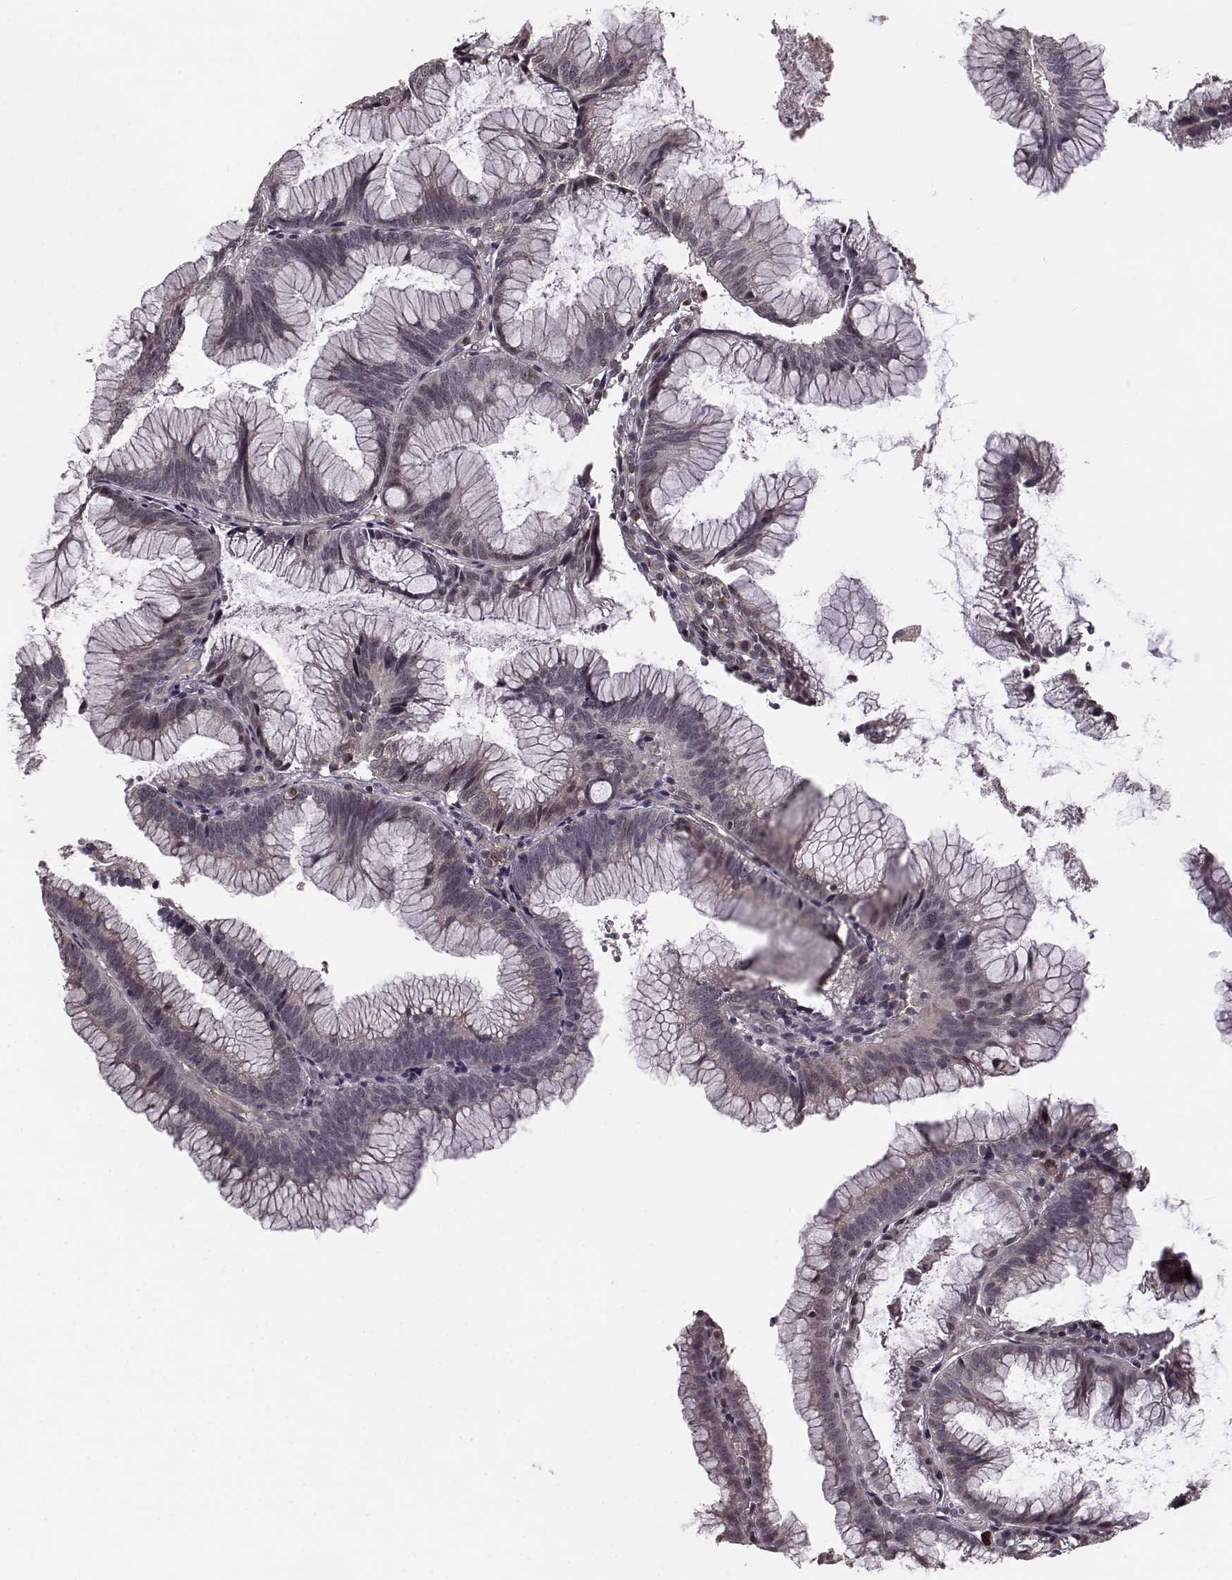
{"staining": {"intensity": "weak", "quantity": ">75%", "location": "cytoplasmic/membranous"}, "tissue": "colorectal cancer", "cell_type": "Tumor cells", "image_type": "cancer", "snomed": [{"axis": "morphology", "description": "Adenocarcinoma, NOS"}, {"axis": "topography", "description": "Colon"}], "caption": "Weak cytoplasmic/membranous staining for a protein is seen in approximately >75% of tumor cells of adenocarcinoma (colorectal) using immunohistochemistry.", "gene": "ELOVL5", "patient": {"sex": "female", "age": 78}}